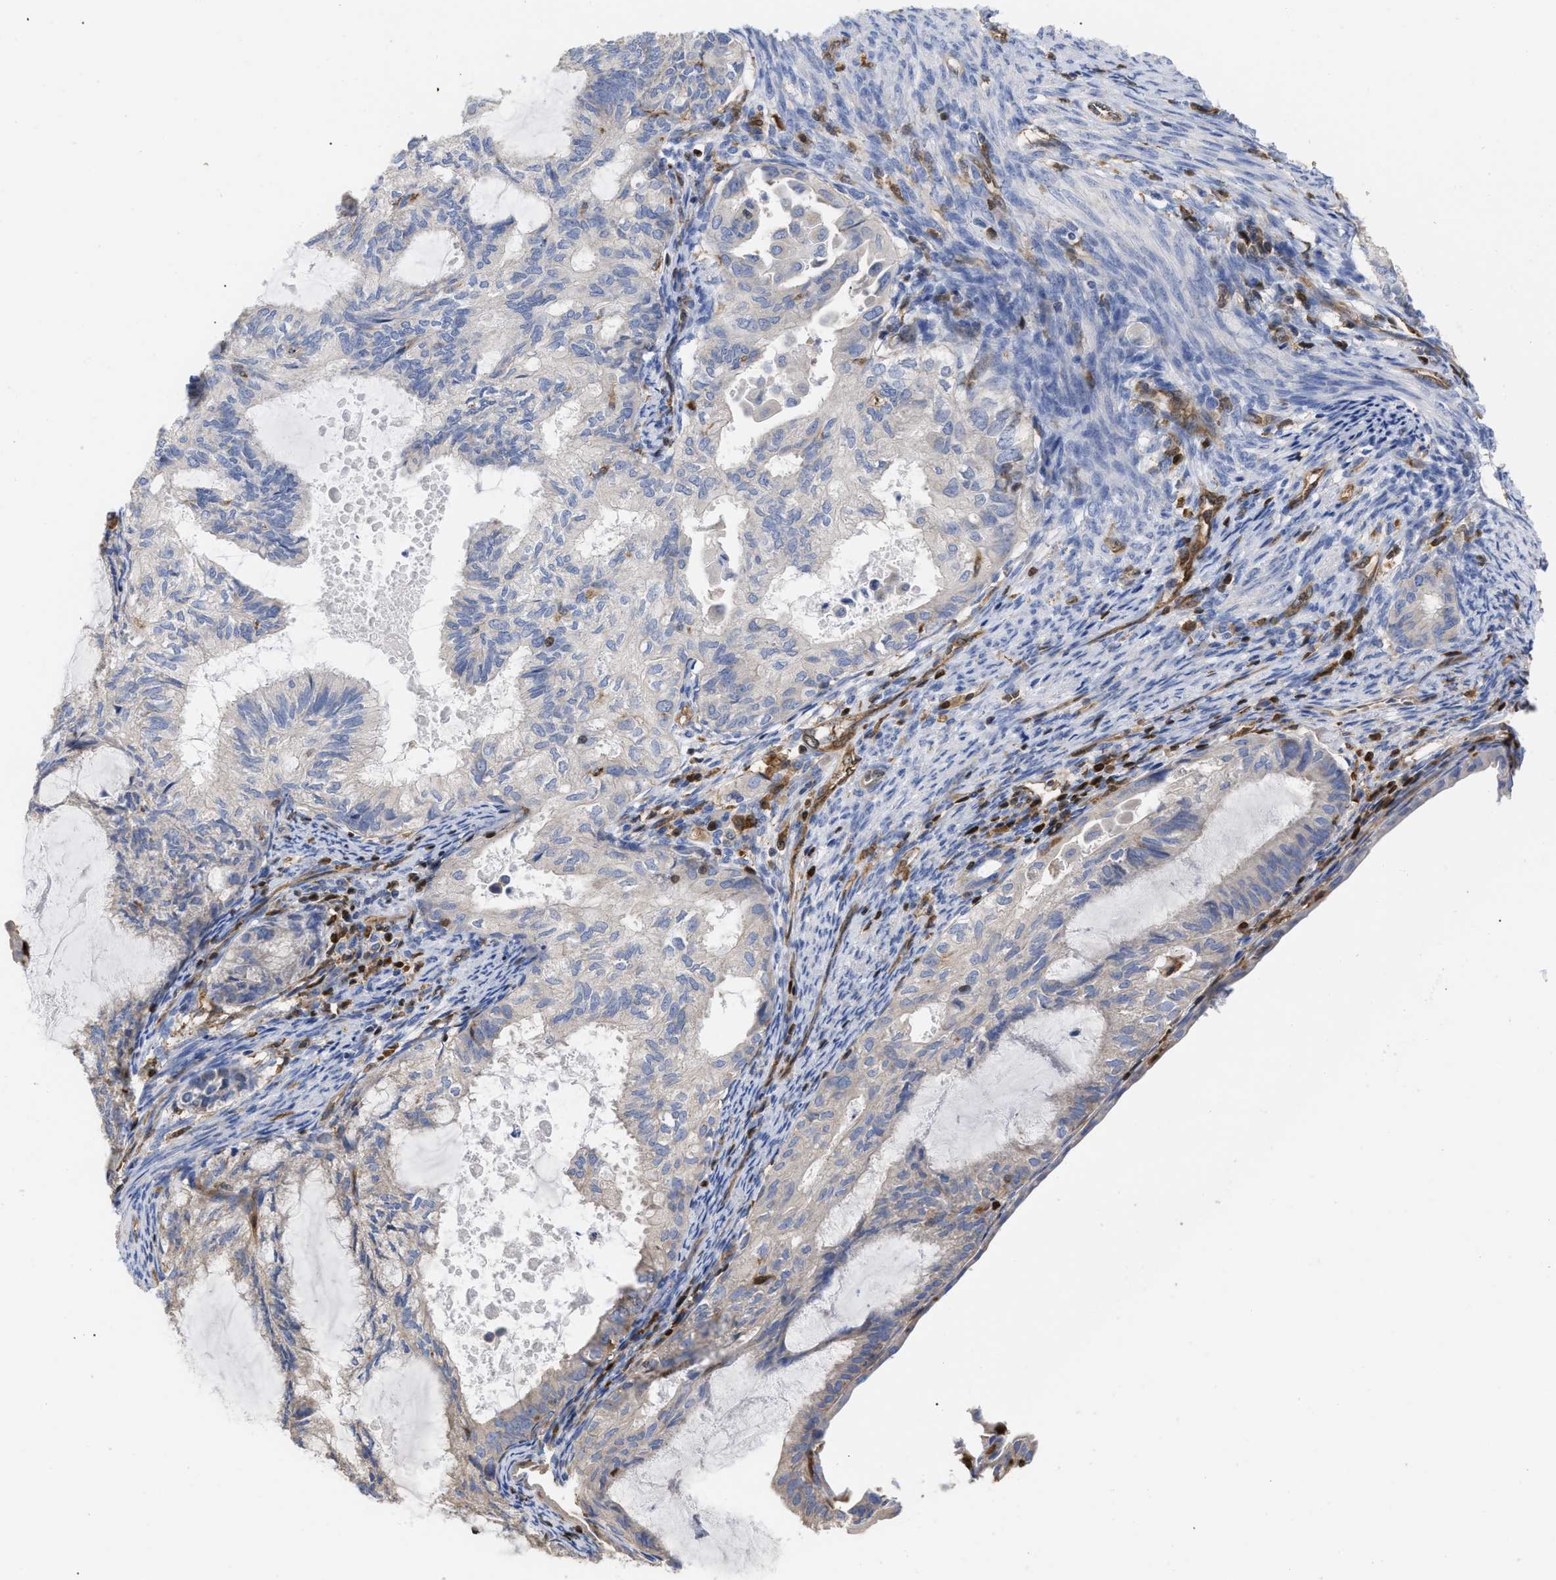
{"staining": {"intensity": "negative", "quantity": "none", "location": "none"}, "tissue": "cervical cancer", "cell_type": "Tumor cells", "image_type": "cancer", "snomed": [{"axis": "morphology", "description": "Normal tissue, NOS"}, {"axis": "morphology", "description": "Adenocarcinoma, NOS"}, {"axis": "topography", "description": "Cervix"}, {"axis": "topography", "description": "Endometrium"}], "caption": "This is an immunohistochemistry (IHC) image of cervical cancer (adenocarcinoma). There is no positivity in tumor cells.", "gene": "GIMAP4", "patient": {"sex": "female", "age": 86}}